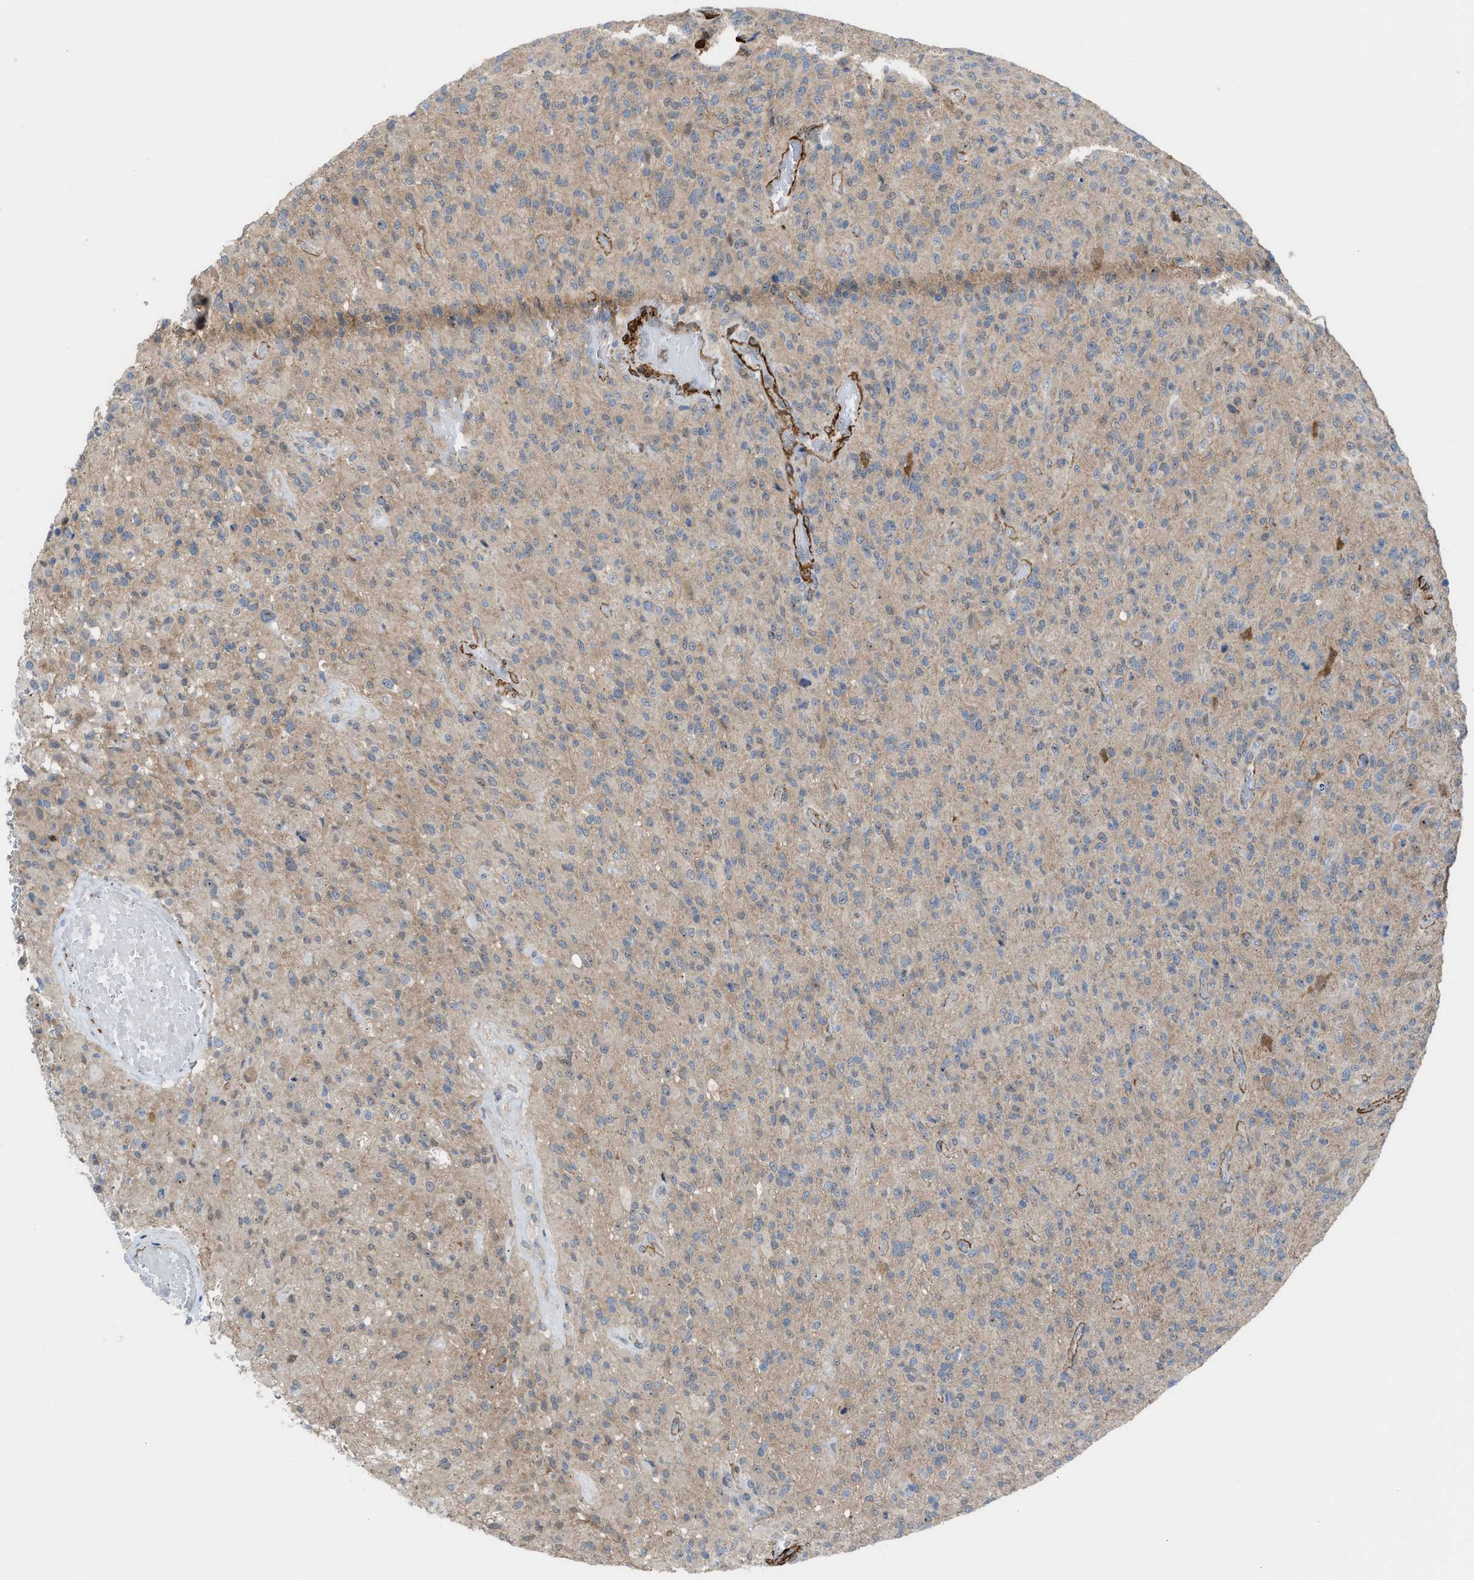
{"staining": {"intensity": "weak", "quantity": "<25%", "location": "cytoplasmic/membranous"}, "tissue": "glioma", "cell_type": "Tumor cells", "image_type": "cancer", "snomed": [{"axis": "morphology", "description": "Glioma, malignant, High grade"}, {"axis": "topography", "description": "Brain"}], "caption": "Tumor cells are negative for protein expression in human glioma.", "gene": "NQO2", "patient": {"sex": "male", "age": 71}}